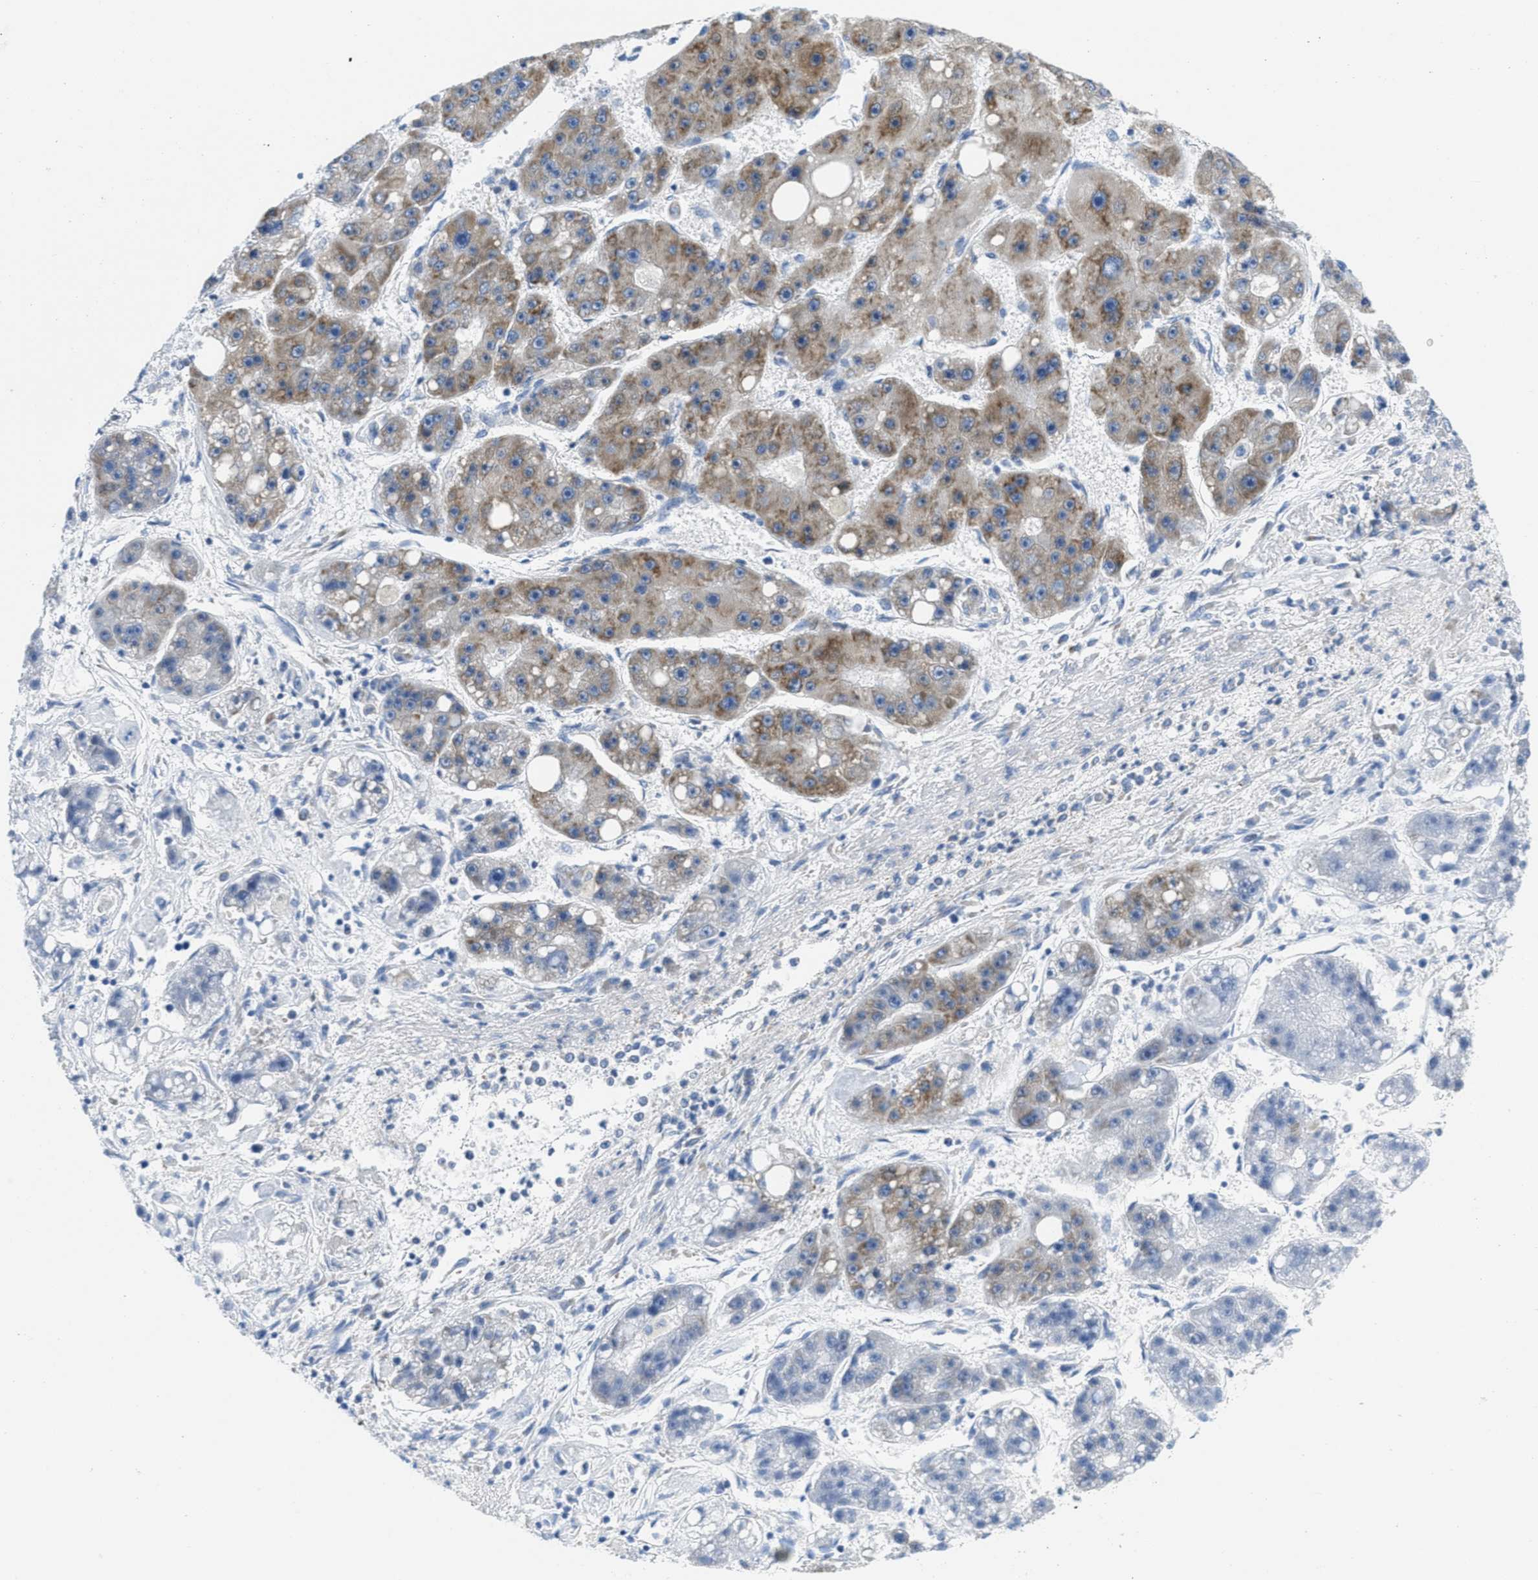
{"staining": {"intensity": "weak", "quantity": "25%-75%", "location": "cytoplasmic/membranous"}, "tissue": "liver cancer", "cell_type": "Tumor cells", "image_type": "cancer", "snomed": [{"axis": "morphology", "description": "Carcinoma, Hepatocellular, NOS"}, {"axis": "topography", "description": "Liver"}], "caption": "Human liver cancer (hepatocellular carcinoma) stained with a protein marker shows weak staining in tumor cells.", "gene": "PTDSS1", "patient": {"sex": "female", "age": 61}}